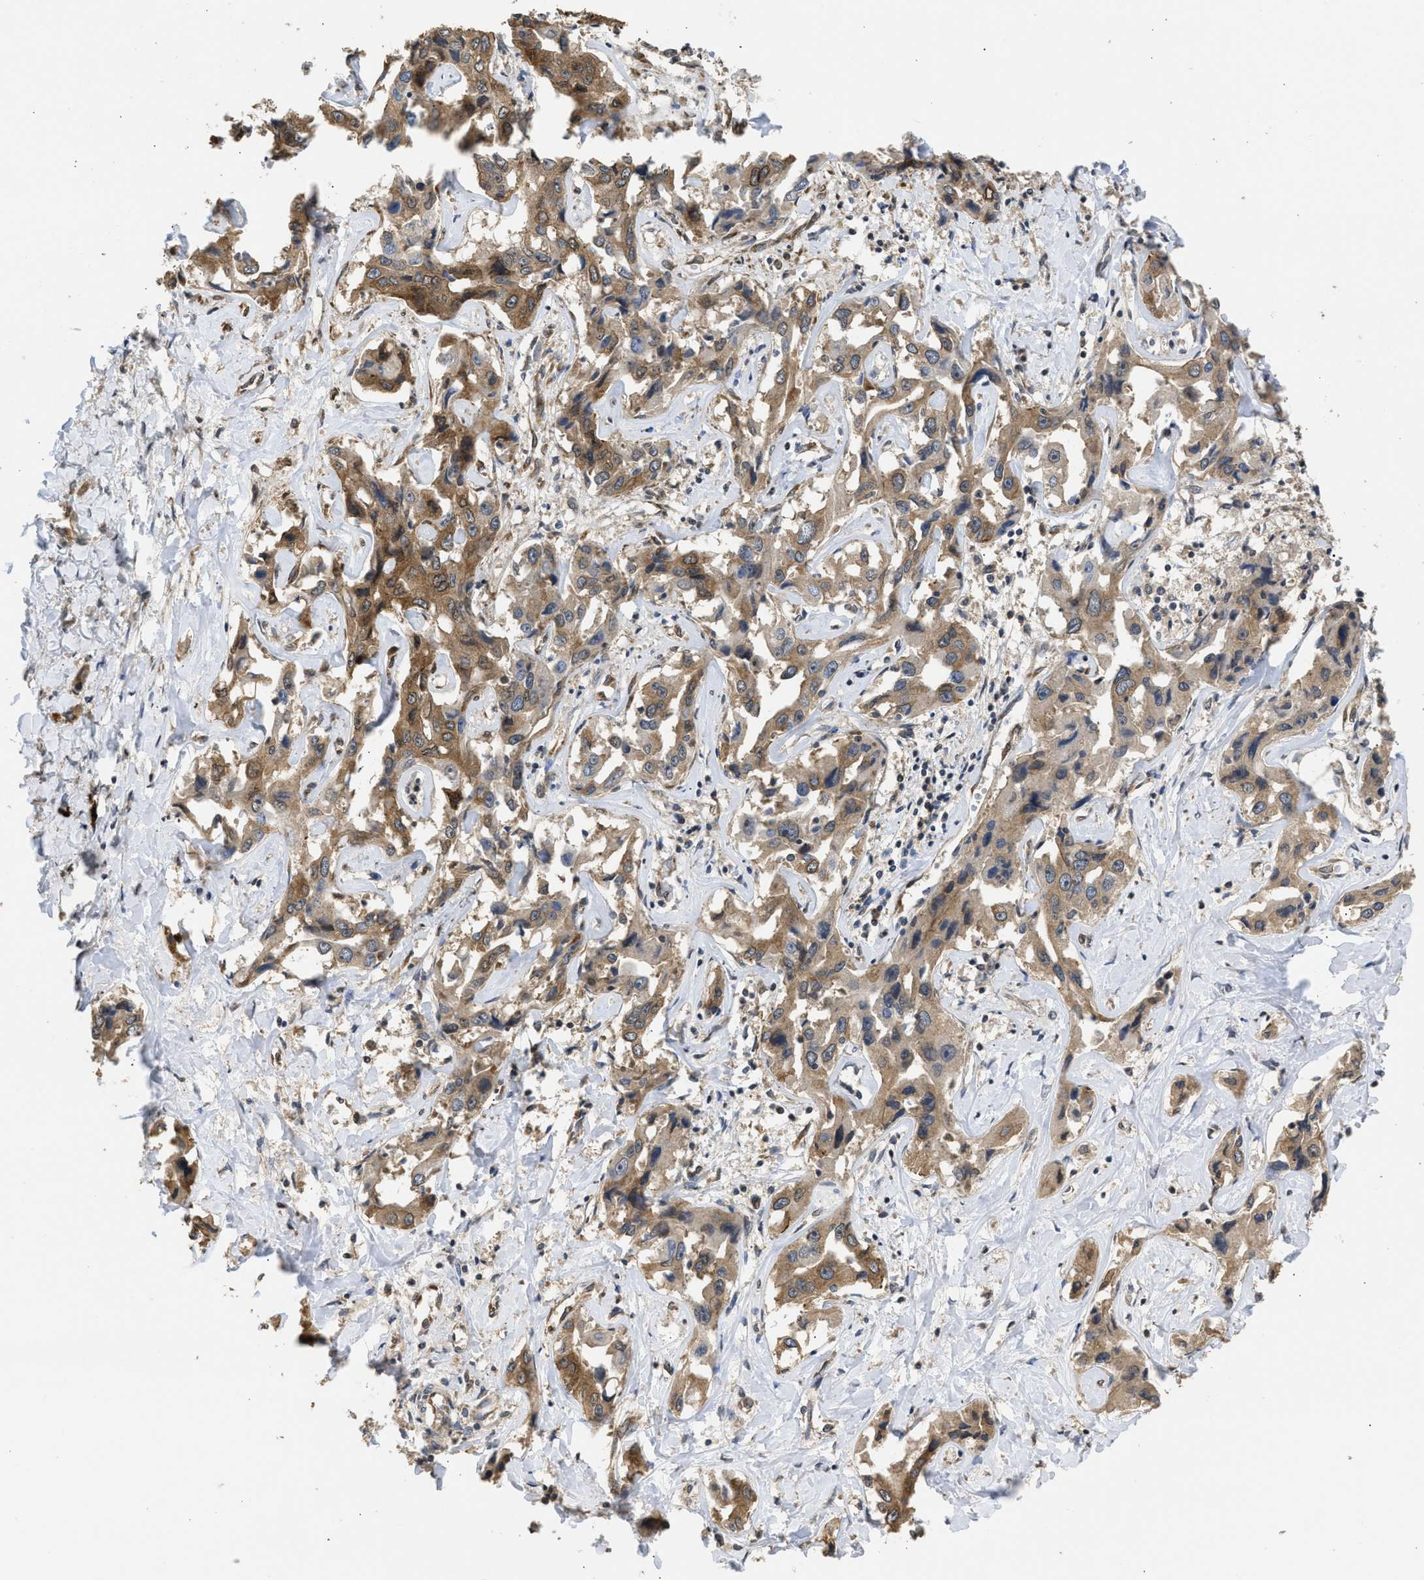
{"staining": {"intensity": "moderate", "quantity": ">75%", "location": "cytoplasmic/membranous"}, "tissue": "liver cancer", "cell_type": "Tumor cells", "image_type": "cancer", "snomed": [{"axis": "morphology", "description": "Cholangiocarcinoma"}, {"axis": "topography", "description": "Liver"}], "caption": "A histopathology image of liver cancer stained for a protein reveals moderate cytoplasmic/membranous brown staining in tumor cells. (DAB (3,3'-diaminobenzidine) IHC, brown staining for protein, blue staining for nuclei).", "gene": "DNAJC1", "patient": {"sex": "male", "age": 59}}